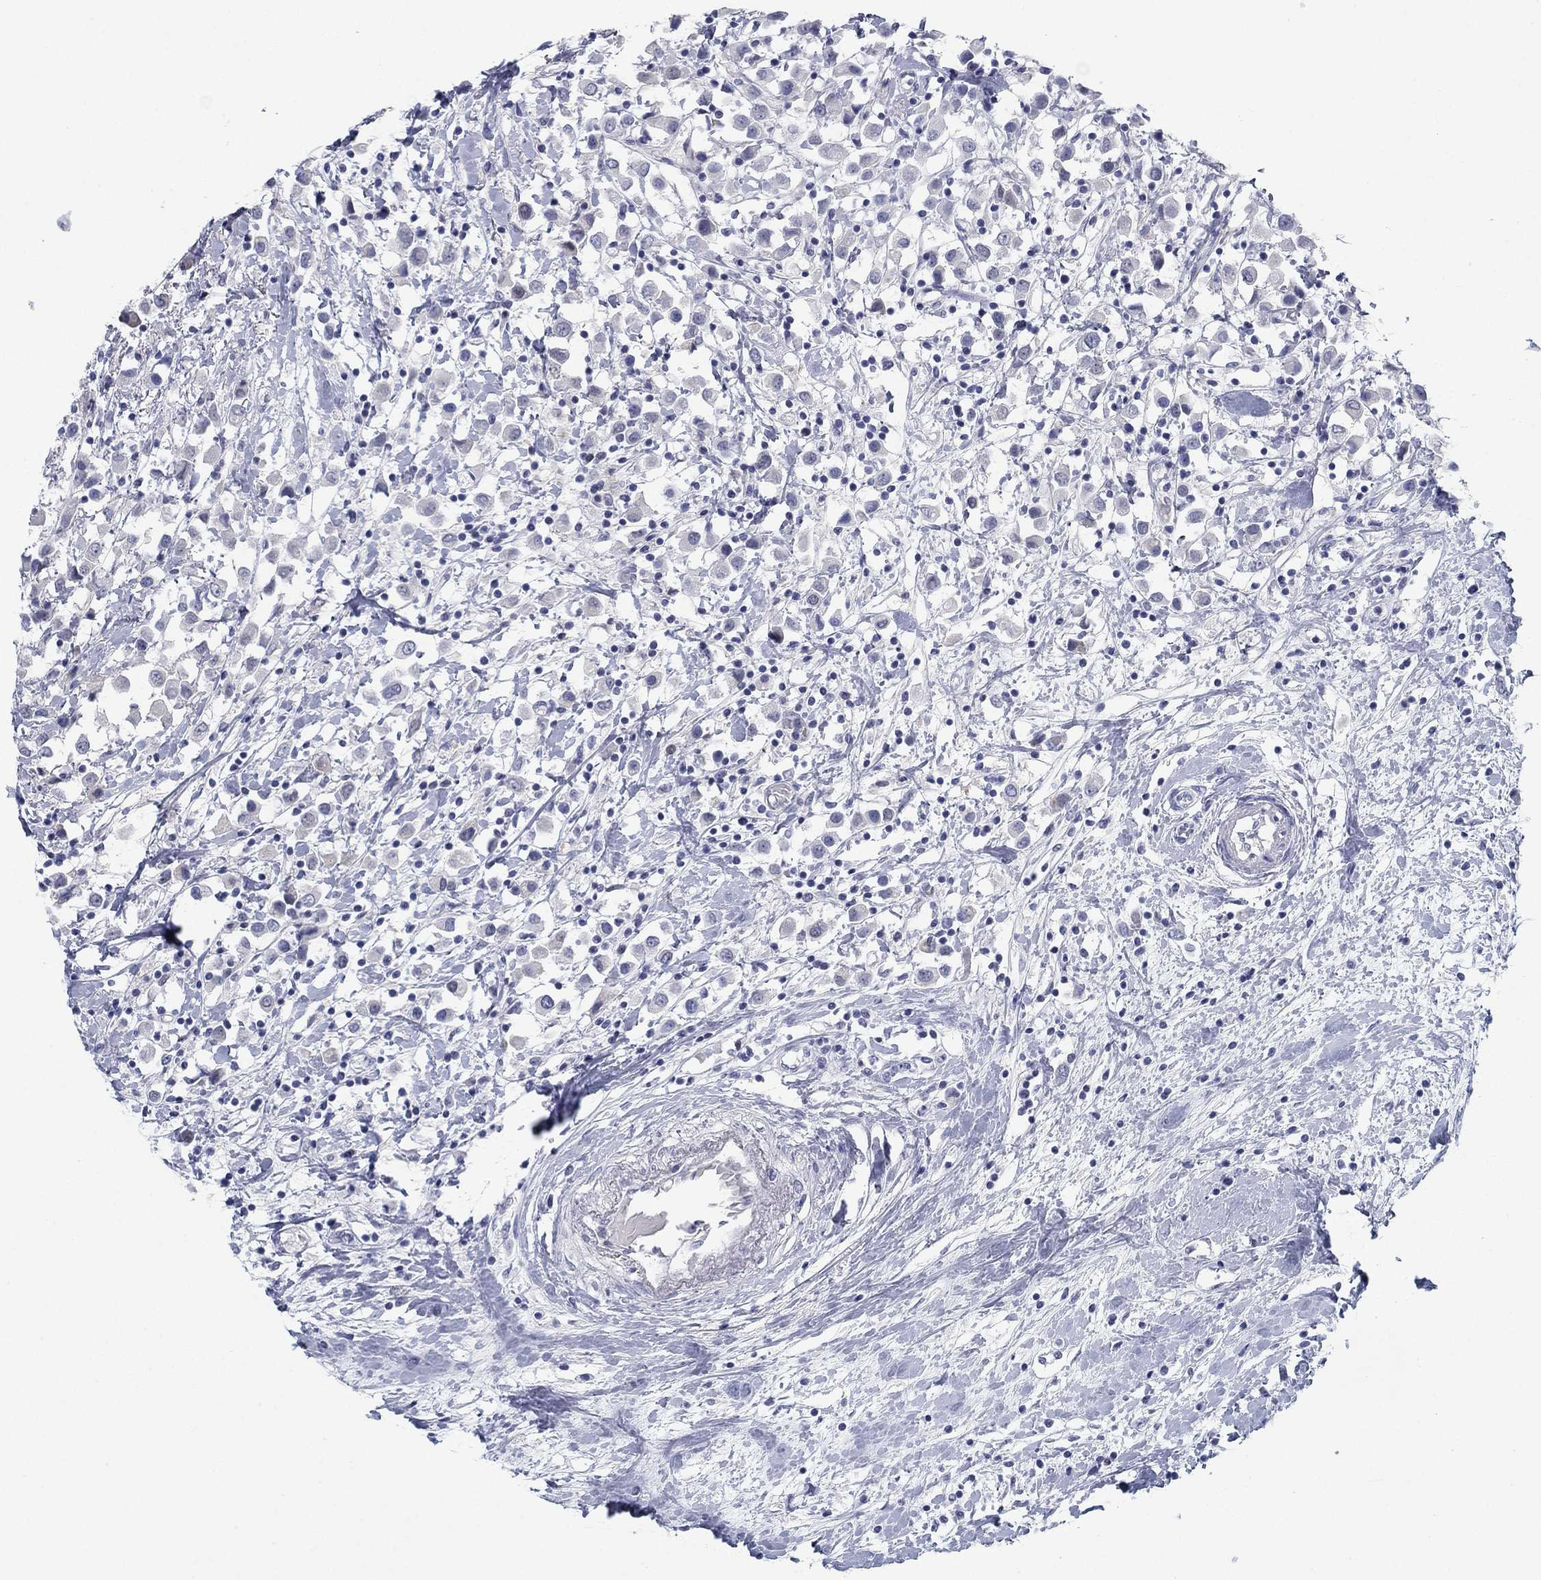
{"staining": {"intensity": "negative", "quantity": "none", "location": "none"}, "tissue": "breast cancer", "cell_type": "Tumor cells", "image_type": "cancer", "snomed": [{"axis": "morphology", "description": "Duct carcinoma"}, {"axis": "topography", "description": "Breast"}], "caption": "Photomicrograph shows no significant protein positivity in tumor cells of breast cancer.", "gene": "DNAL1", "patient": {"sex": "female", "age": 61}}